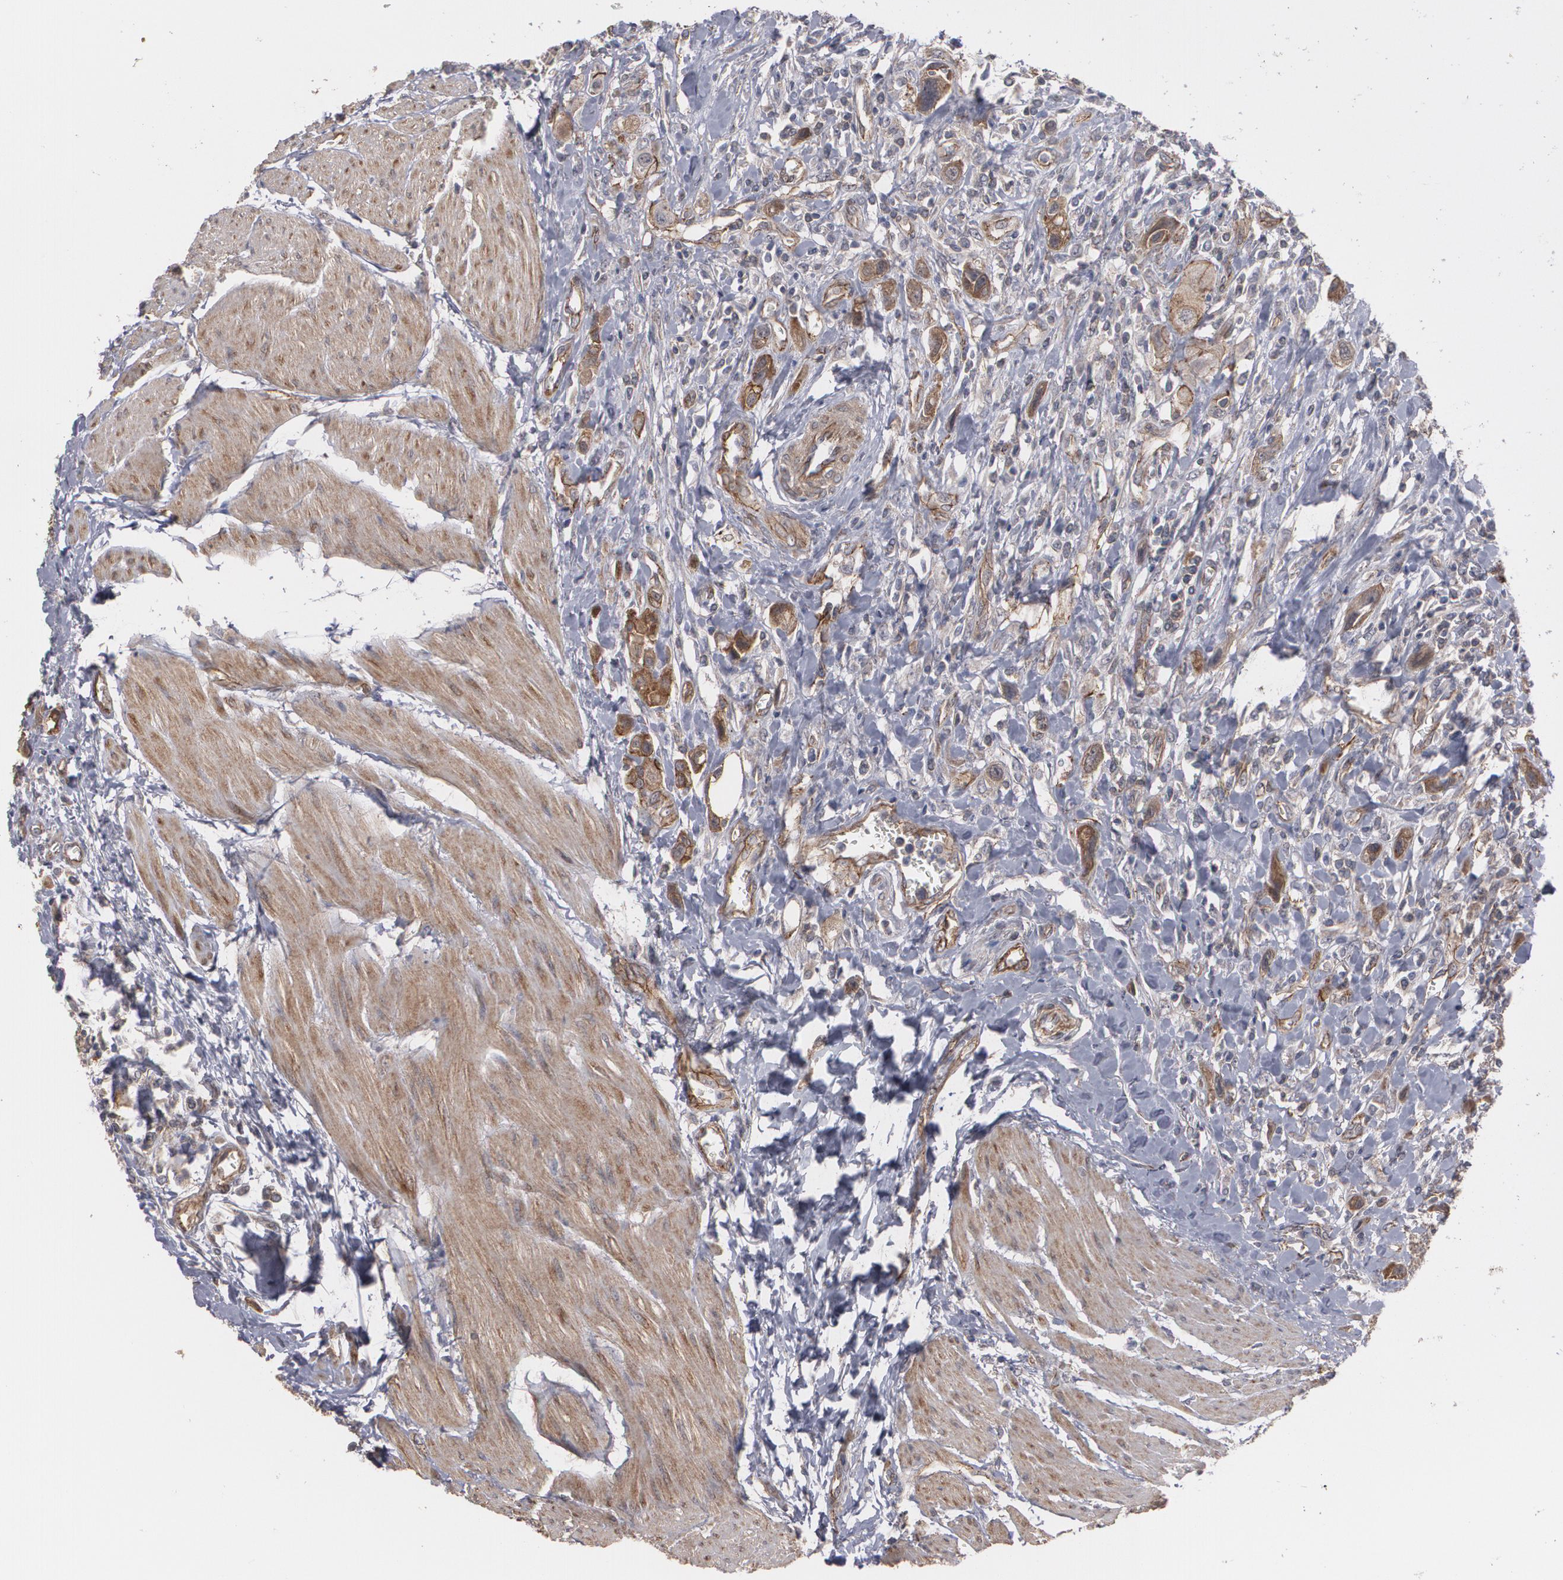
{"staining": {"intensity": "strong", "quantity": ">75%", "location": "cytoplasmic/membranous"}, "tissue": "urothelial cancer", "cell_type": "Tumor cells", "image_type": "cancer", "snomed": [{"axis": "morphology", "description": "Urothelial carcinoma, High grade"}, {"axis": "topography", "description": "Urinary bladder"}], "caption": "The histopathology image displays staining of high-grade urothelial carcinoma, revealing strong cytoplasmic/membranous protein positivity (brown color) within tumor cells.", "gene": "TJP1", "patient": {"sex": "male", "age": 50}}